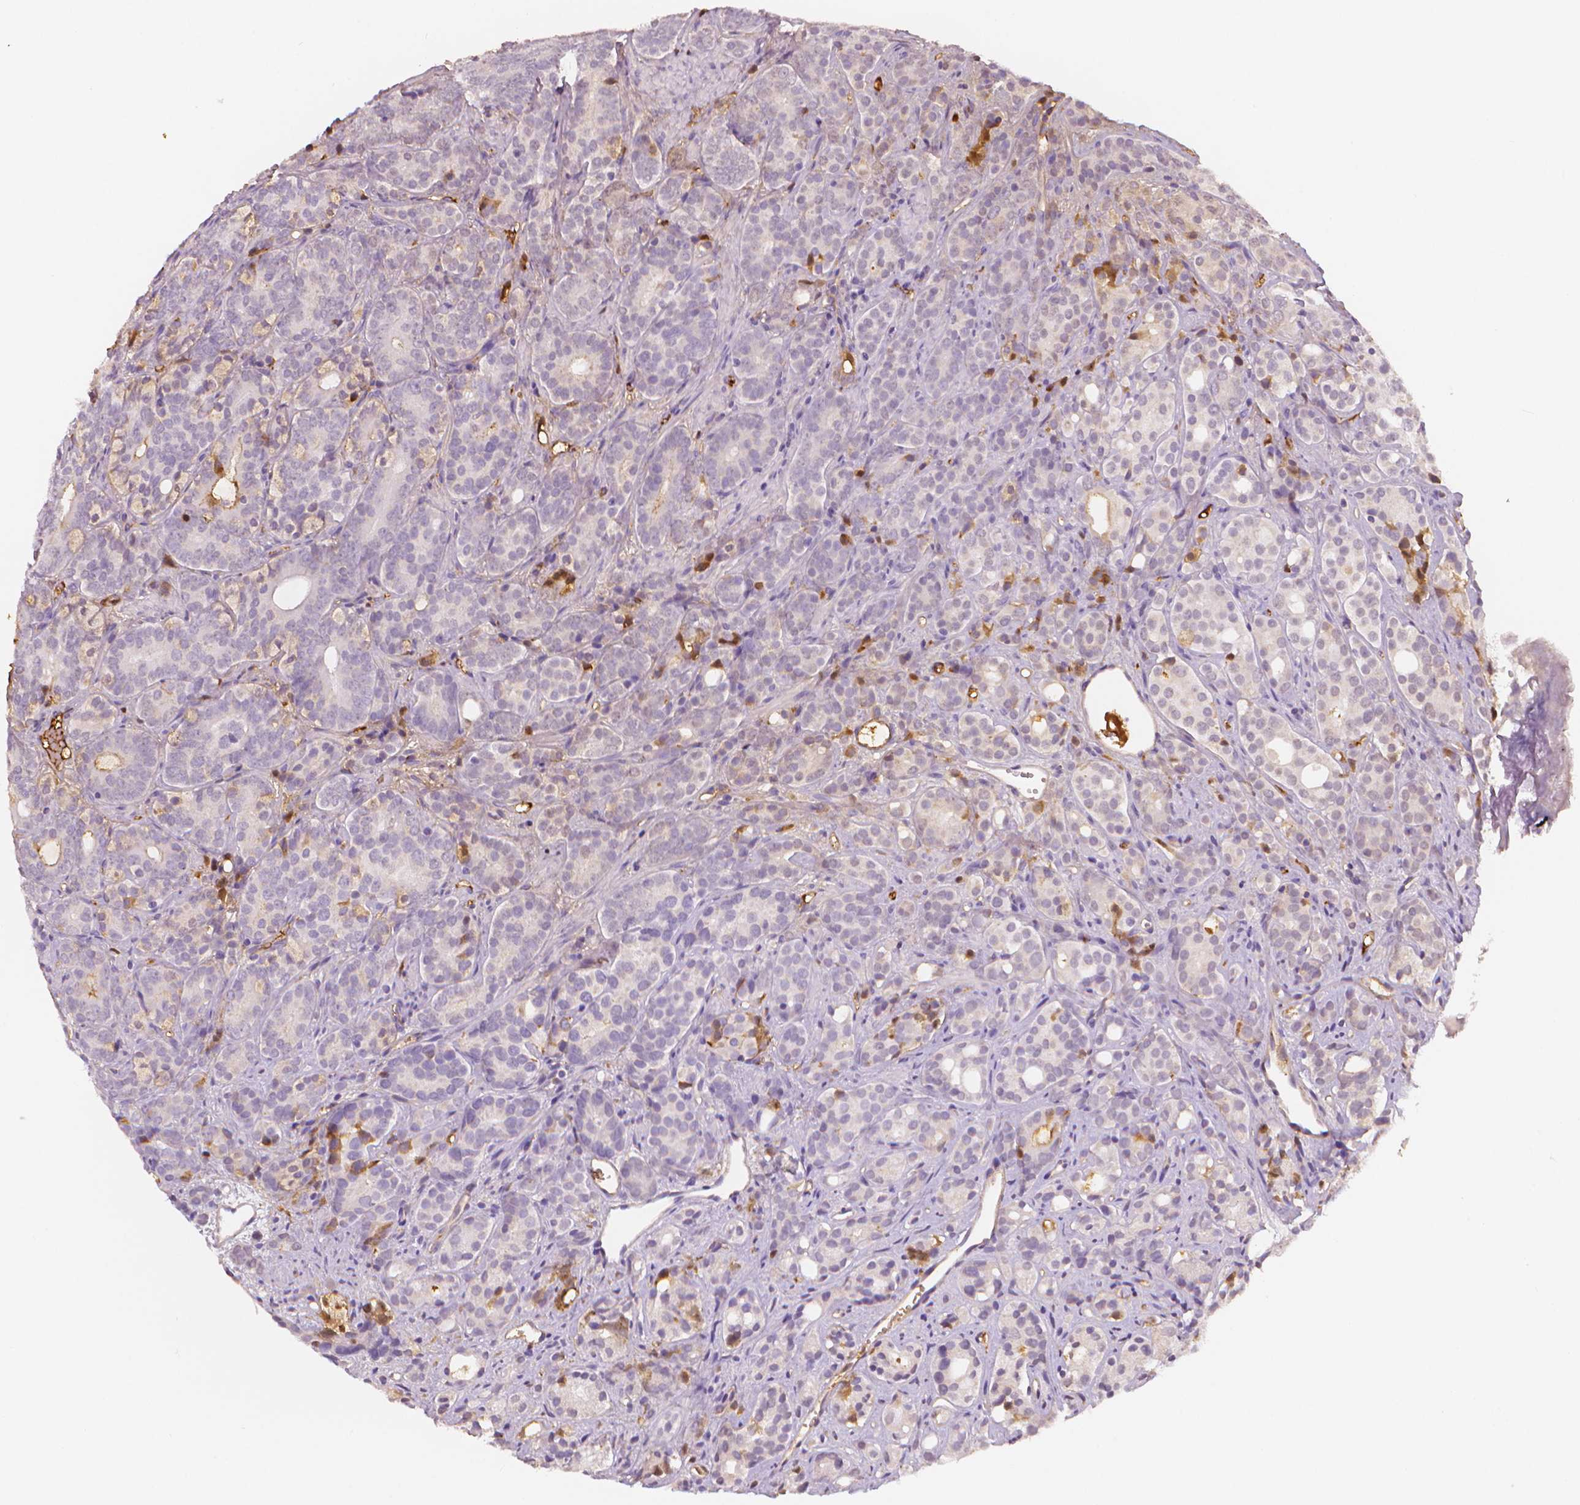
{"staining": {"intensity": "weak", "quantity": "<25%", "location": "cytoplasmic/membranous,nuclear"}, "tissue": "prostate cancer", "cell_type": "Tumor cells", "image_type": "cancer", "snomed": [{"axis": "morphology", "description": "Adenocarcinoma, High grade"}, {"axis": "topography", "description": "Prostate"}], "caption": "Immunohistochemistry photomicrograph of neoplastic tissue: adenocarcinoma (high-grade) (prostate) stained with DAB (3,3'-diaminobenzidine) exhibits no significant protein staining in tumor cells.", "gene": "APOA4", "patient": {"sex": "male", "age": 84}}